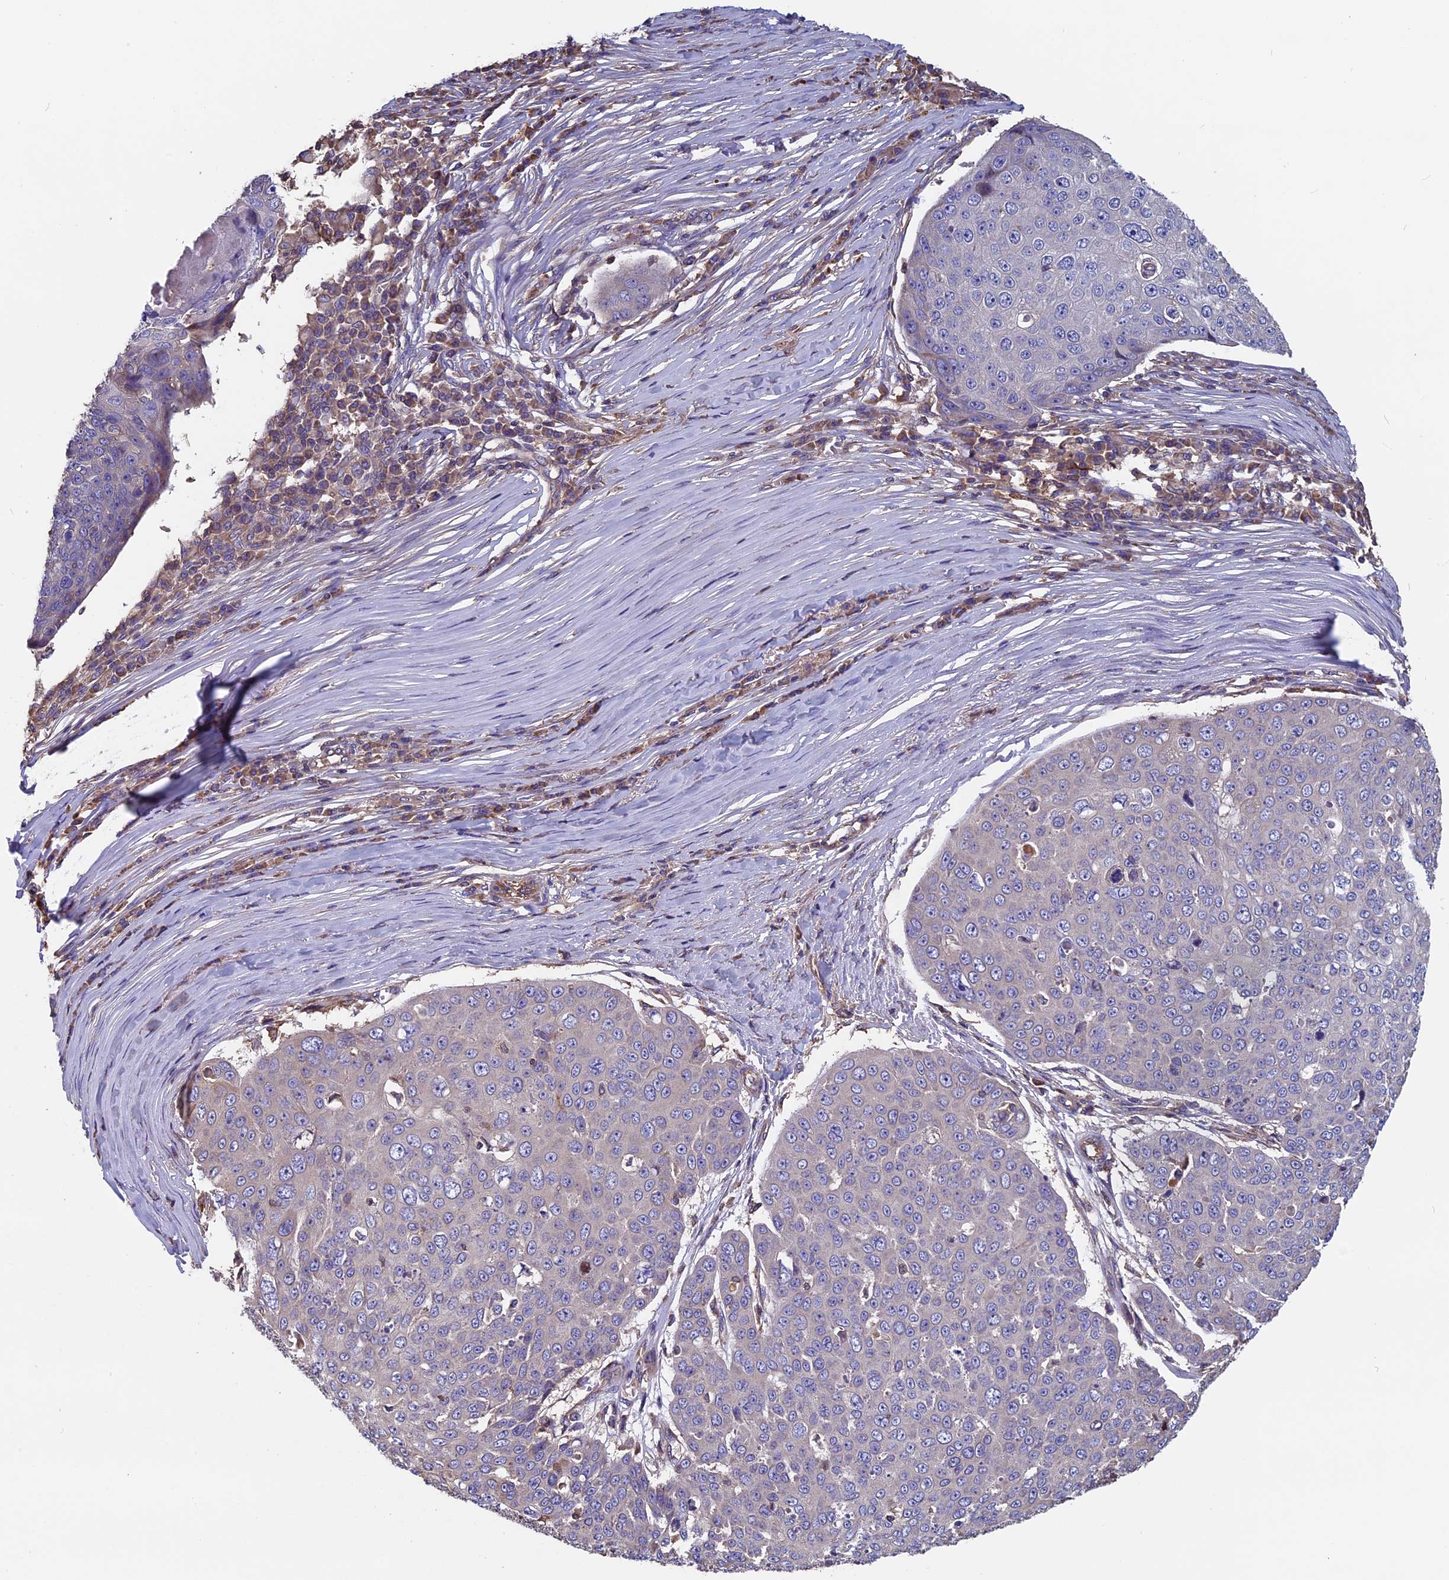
{"staining": {"intensity": "negative", "quantity": "none", "location": "none"}, "tissue": "skin cancer", "cell_type": "Tumor cells", "image_type": "cancer", "snomed": [{"axis": "morphology", "description": "Squamous cell carcinoma, NOS"}, {"axis": "topography", "description": "Skin"}], "caption": "Tumor cells show no significant expression in skin cancer (squamous cell carcinoma).", "gene": "CCDC153", "patient": {"sex": "male", "age": 71}}